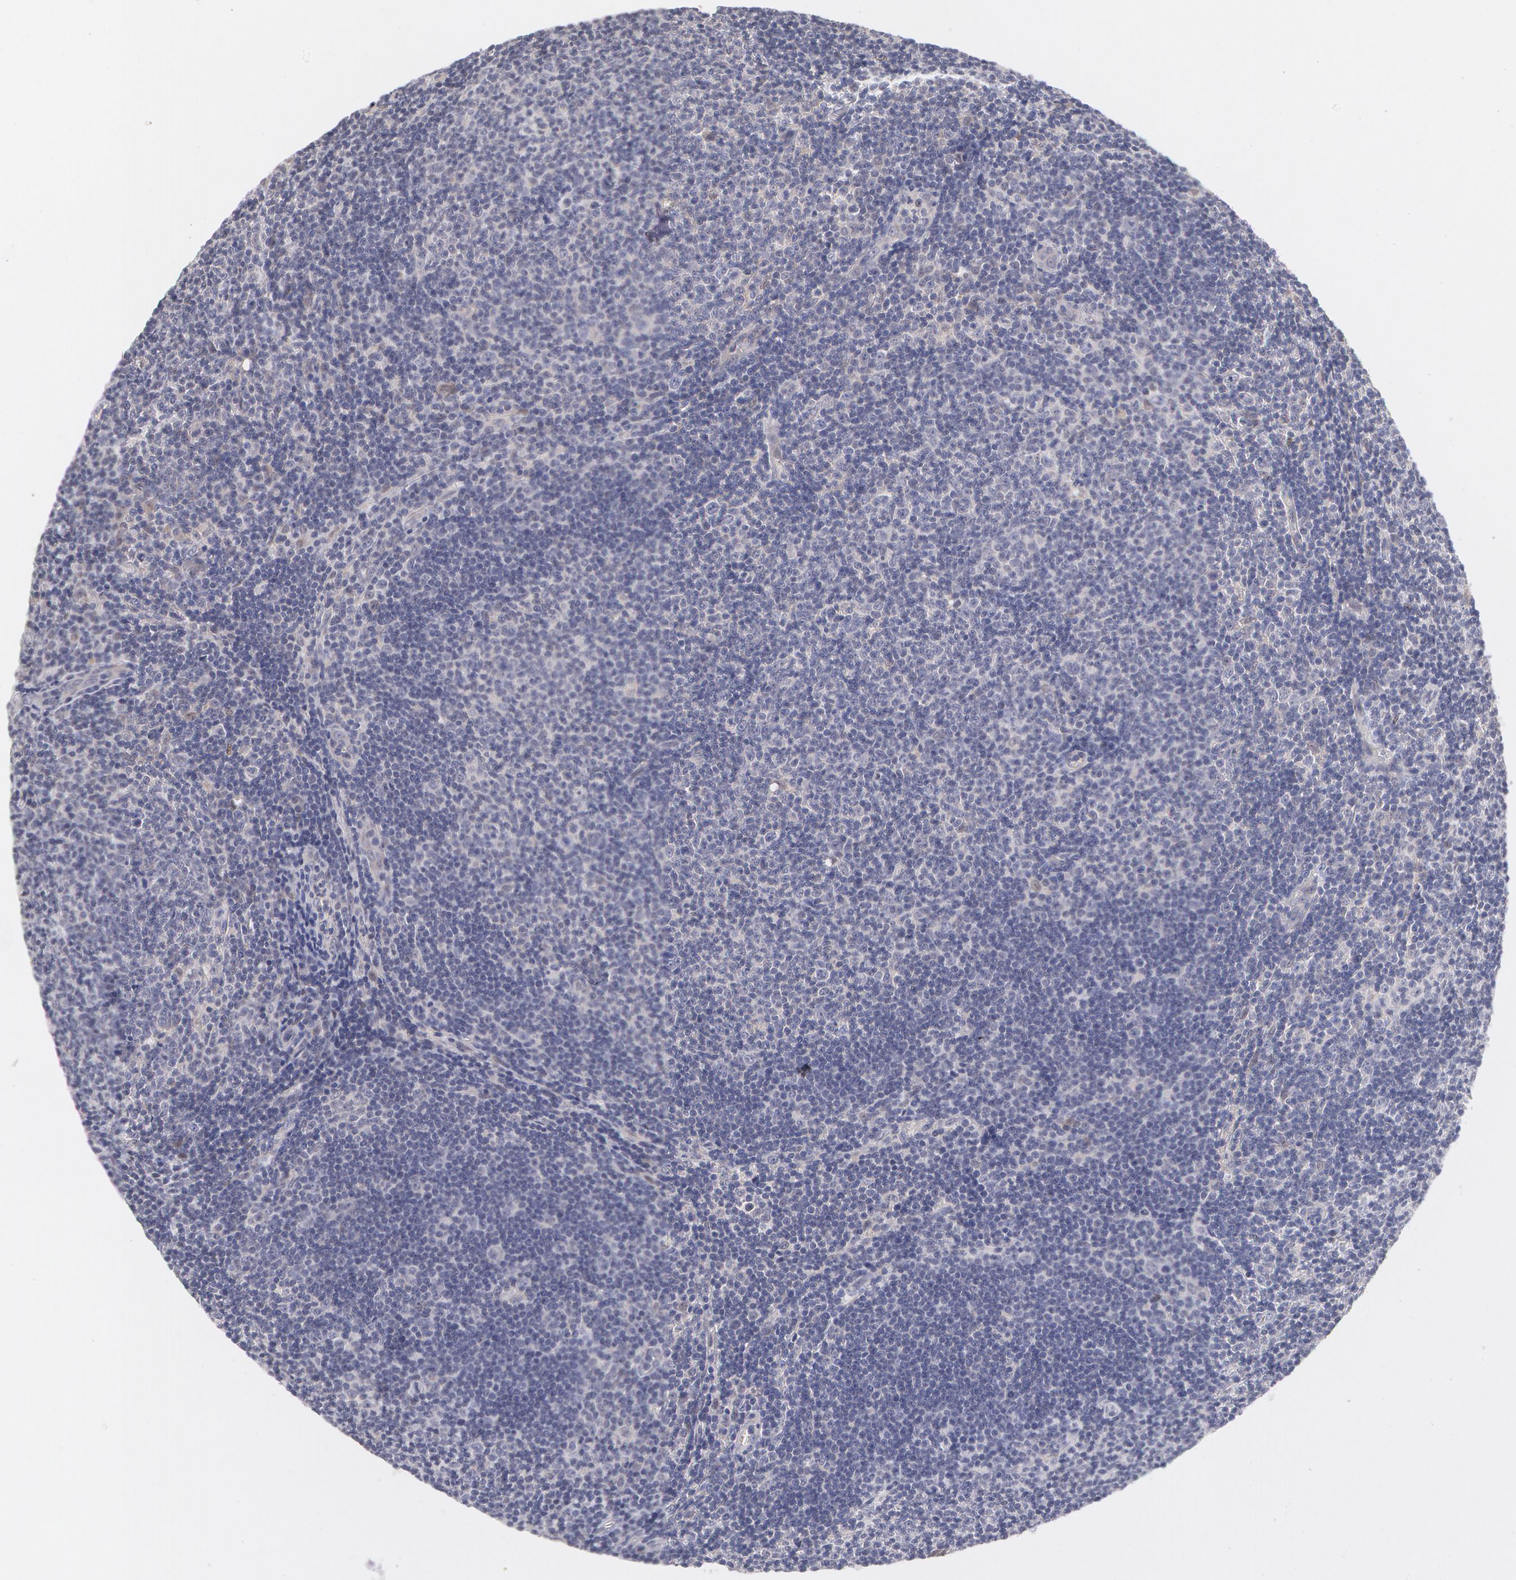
{"staining": {"intensity": "negative", "quantity": "none", "location": "none"}, "tissue": "lymphoma", "cell_type": "Tumor cells", "image_type": "cancer", "snomed": [{"axis": "morphology", "description": "Malignant lymphoma, non-Hodgkin's type, Low grade"}, {"axis": "topography", "description": "Lymph node"}], "caption": "Immunohistochemical staining of human lymphoma exhibits no significant staining in tumor cells.", "gene": "TXNRD1", "patient": {"sex": "male", "age": 49}}